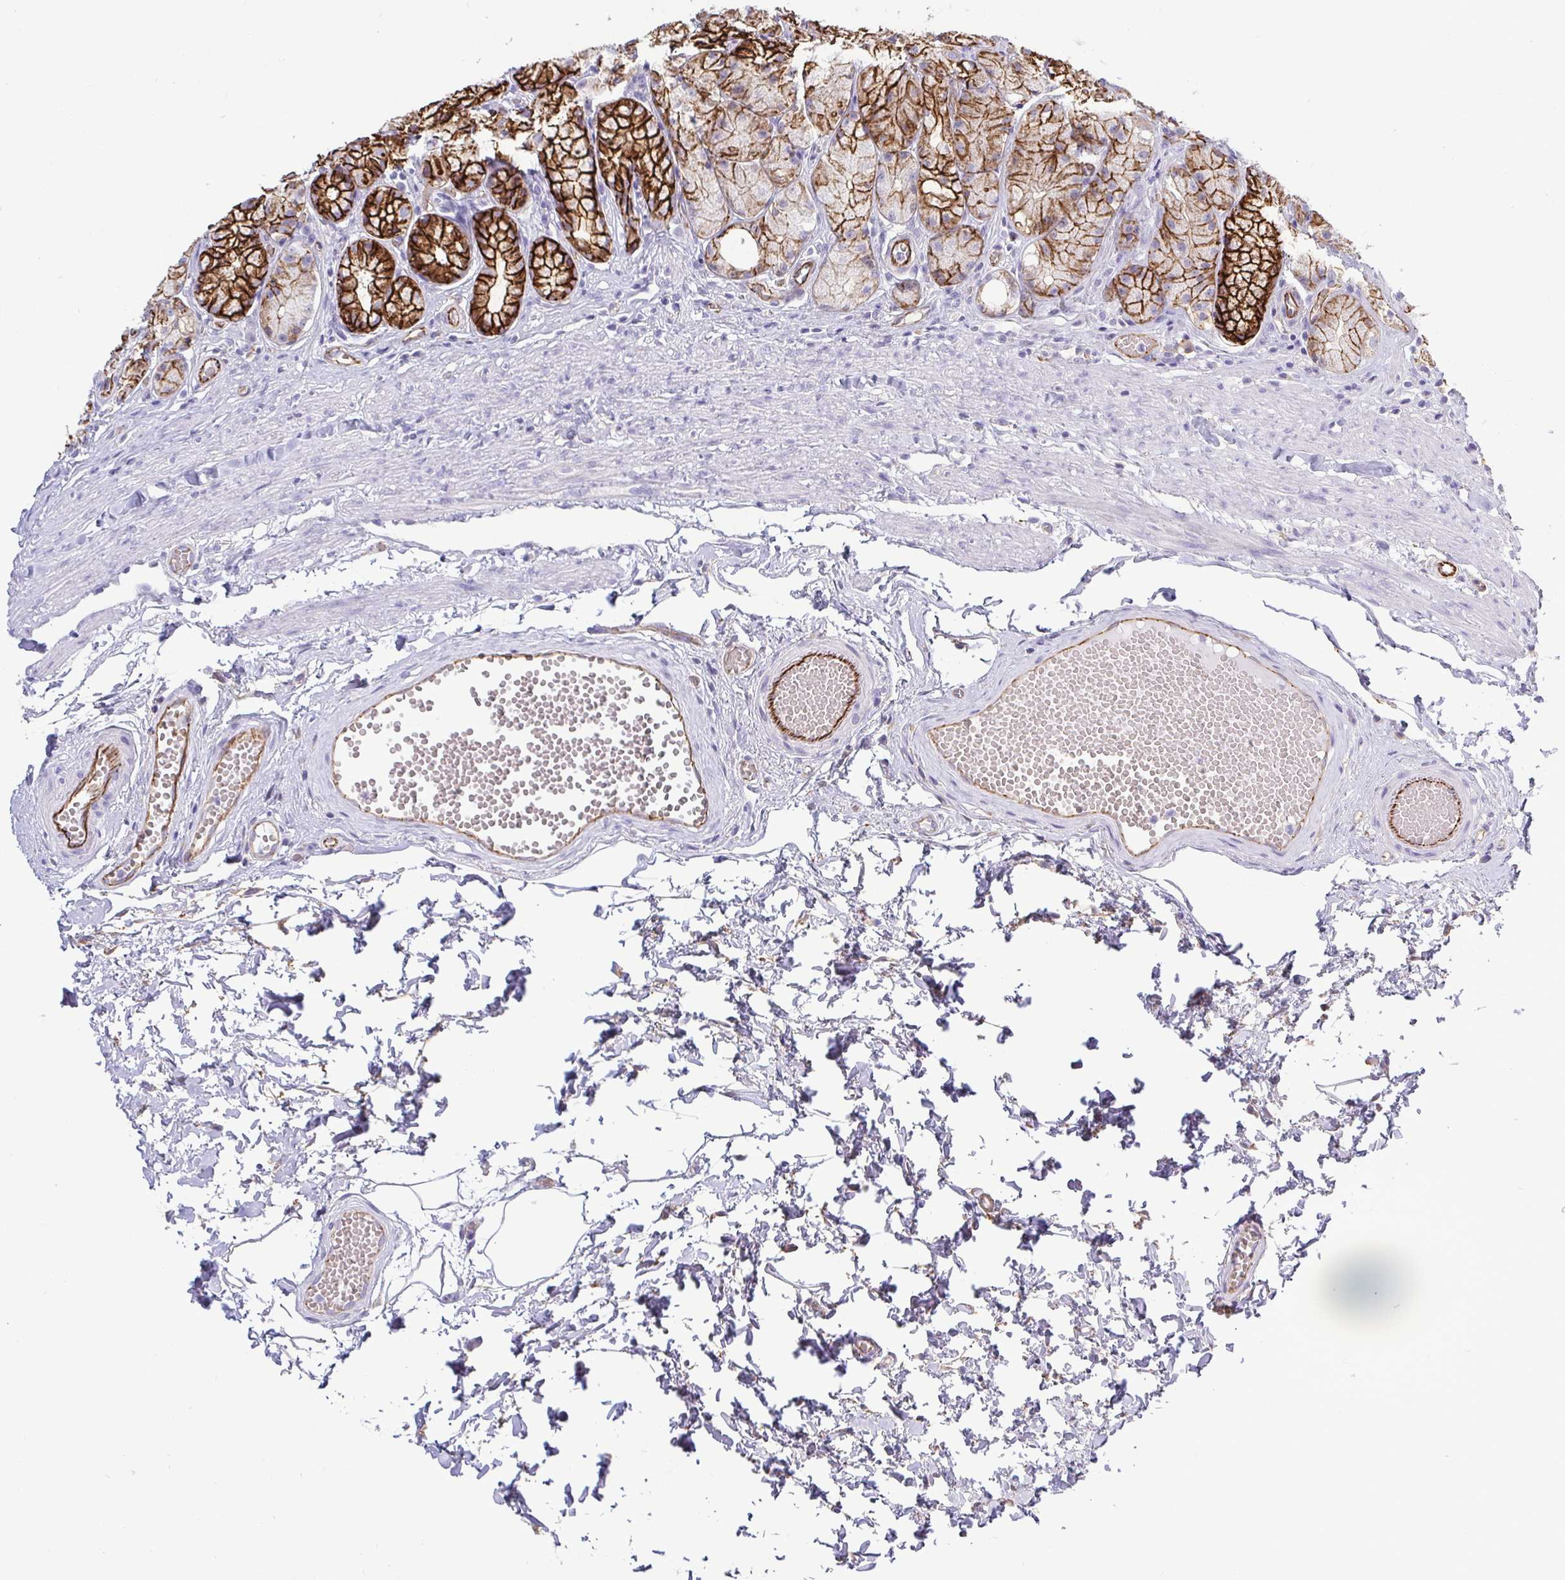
{"staining": {"intensity": "strong", "quantity": "25%-75%", "location": "cytoplasmic/membranous"}, "tissue": "stomach", "cell_type": "Glandular cells", "image_type": "normal", "snomed": [{"axis": "morphology", "description": "Normal tissue, NOS"}, {"axis": "topography", "description": "Stomach"}], "caption": "Stomach stained with IHC exhibits strong cytoplasmic/membranous positivity in approximately 25%-75% of glandular cells.", "gene": "LIMA1", "patient": {"sex": "male", "age": 70}}